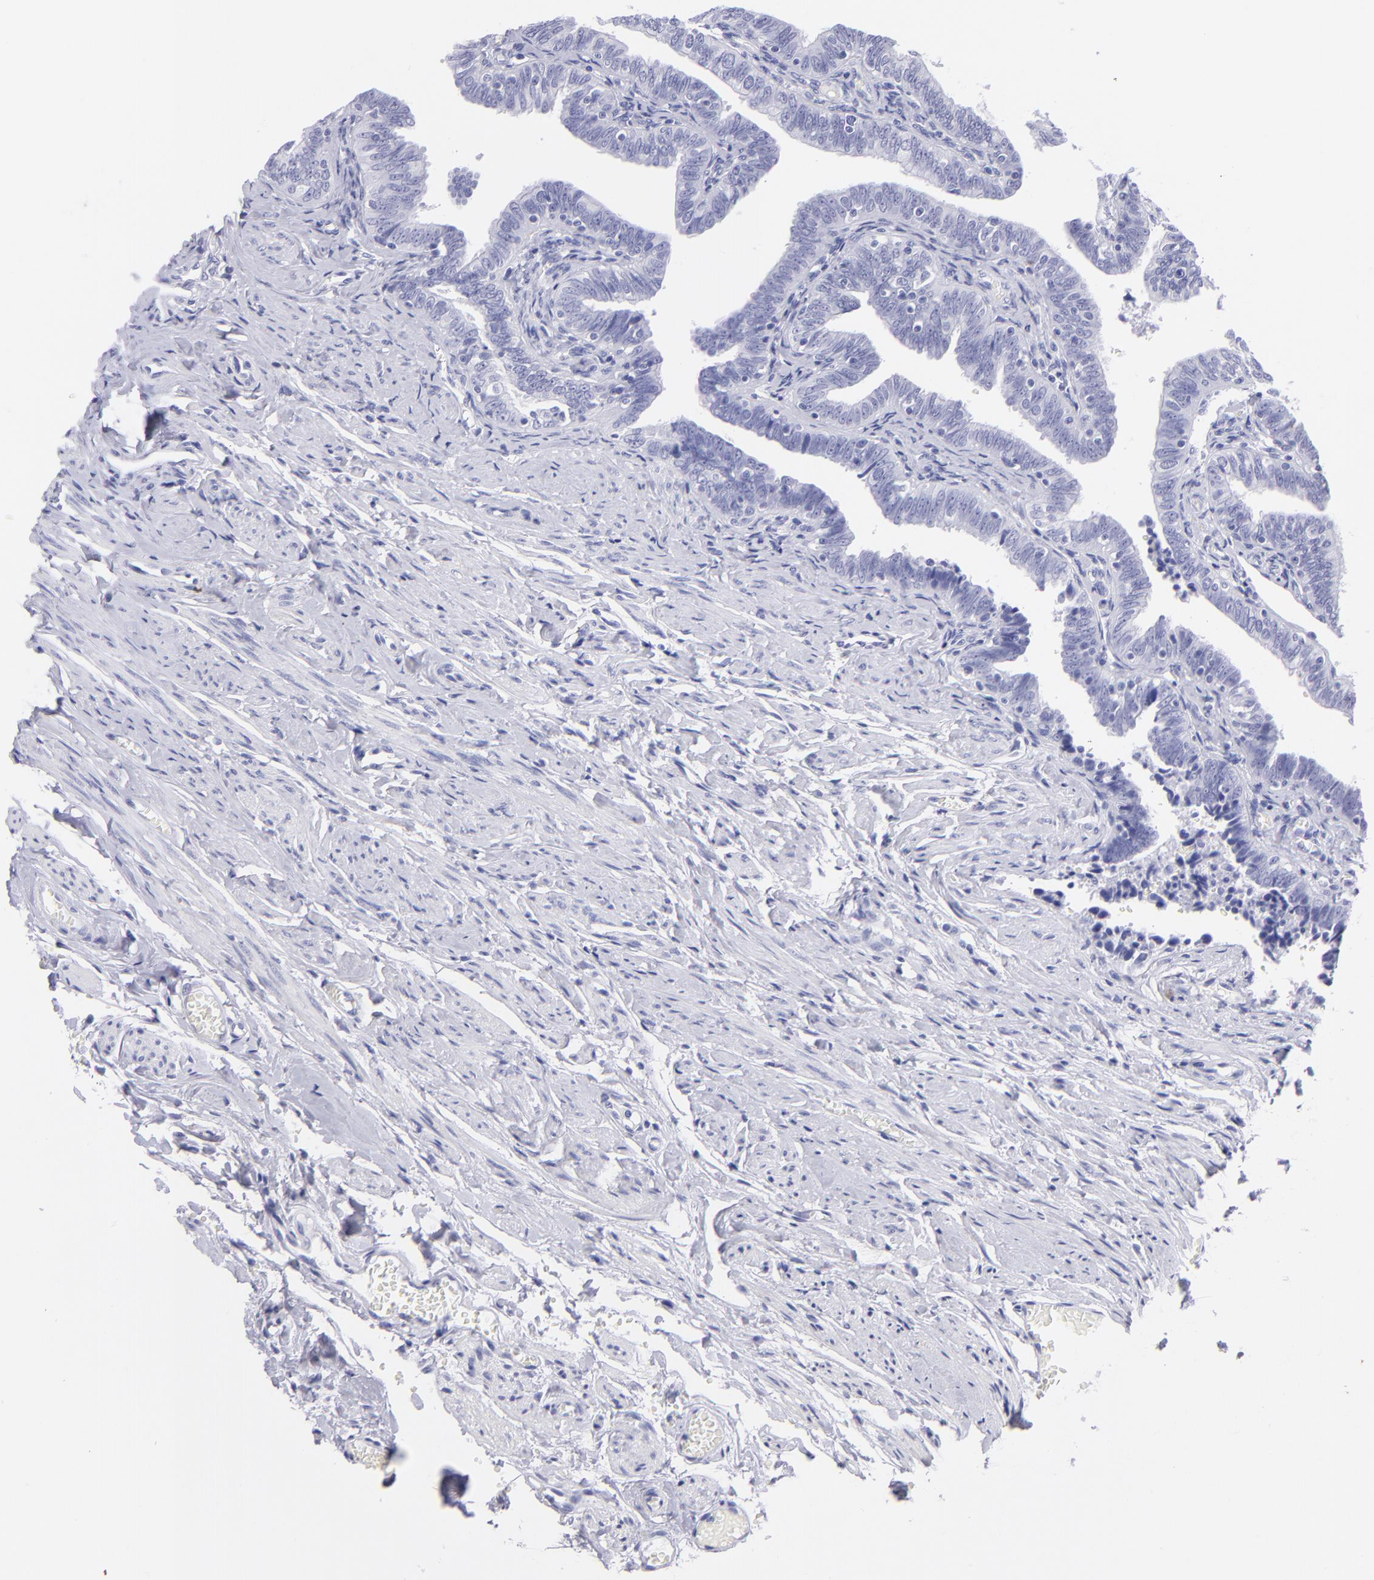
{"staining": {"intensity": "negative", "quantity": "none", "location": "none"}, "tissue": "fallopian tube", "cell_type": "Glandular cells", "image_type": "normal", "snomed": [{"axis": "morphology", "description": "Normal tissue, NOS"}, {"axis": "topography", "description": "Fallopian tube"}, {"axis": "topography", "description": "Ovary"}], "caption": "A micrograph of human fallopian tube is negative for staining in glandular cells.", "gene": "PIP", "patient": {"sex": "female", "age": 69}}